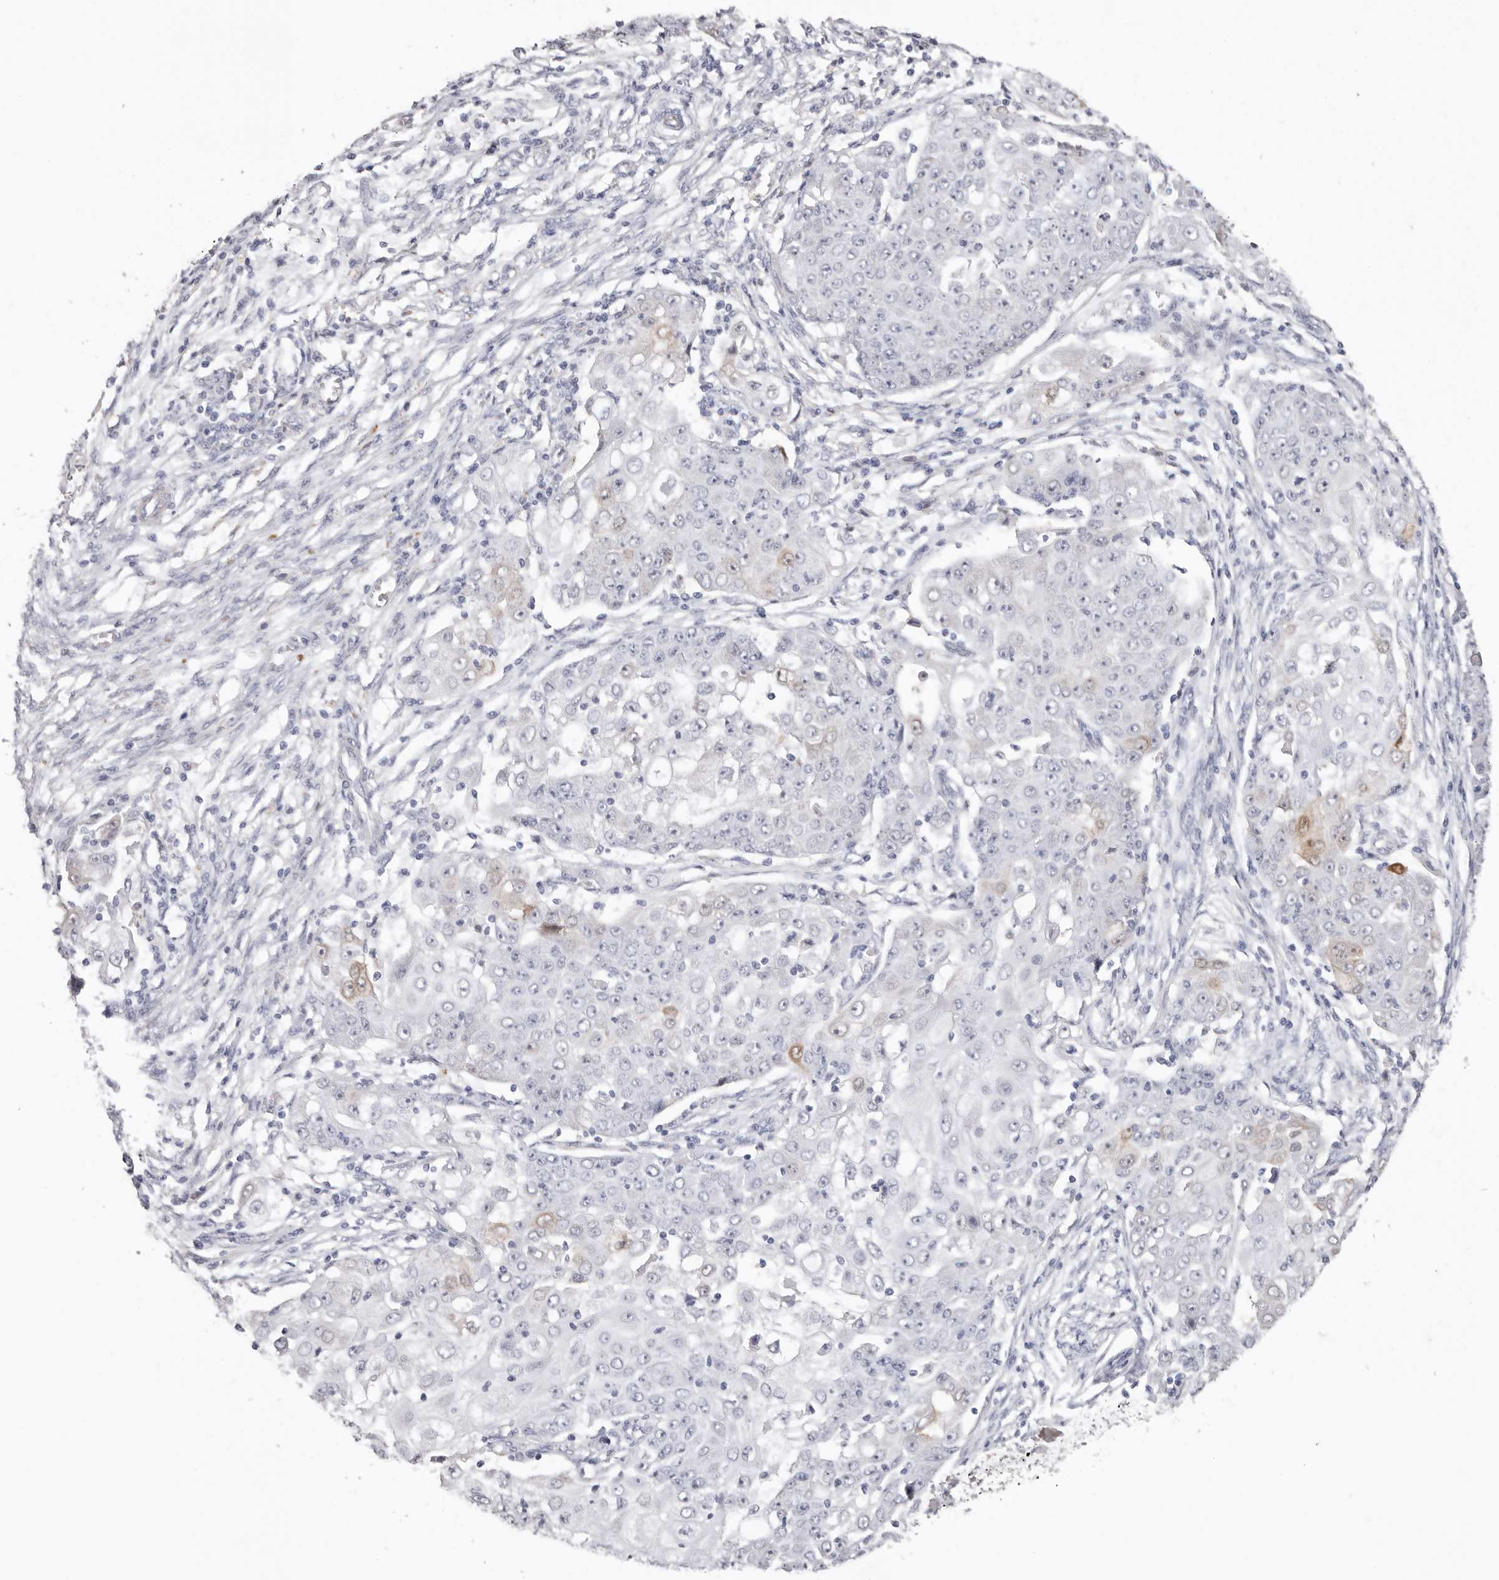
{"staining": {"intensity": "weak", "quantity": "<25%", "location": "cytoplasmic/membranous"}, "tissue": "ovarian cancer", "cell_type": "Tumor cells", "image_type": "cancer", "snomed": [{"axis": "morphology", "description": "Carcinoma, endometroid"}, {"axis": "topography", "description": "Ovary"}], "caption": "Tumor cells show no significant protein staining in endometroid carcinoma (ovarian).", "gene": "PKDCC", "patient": {"sex": "female", "age": 42}}